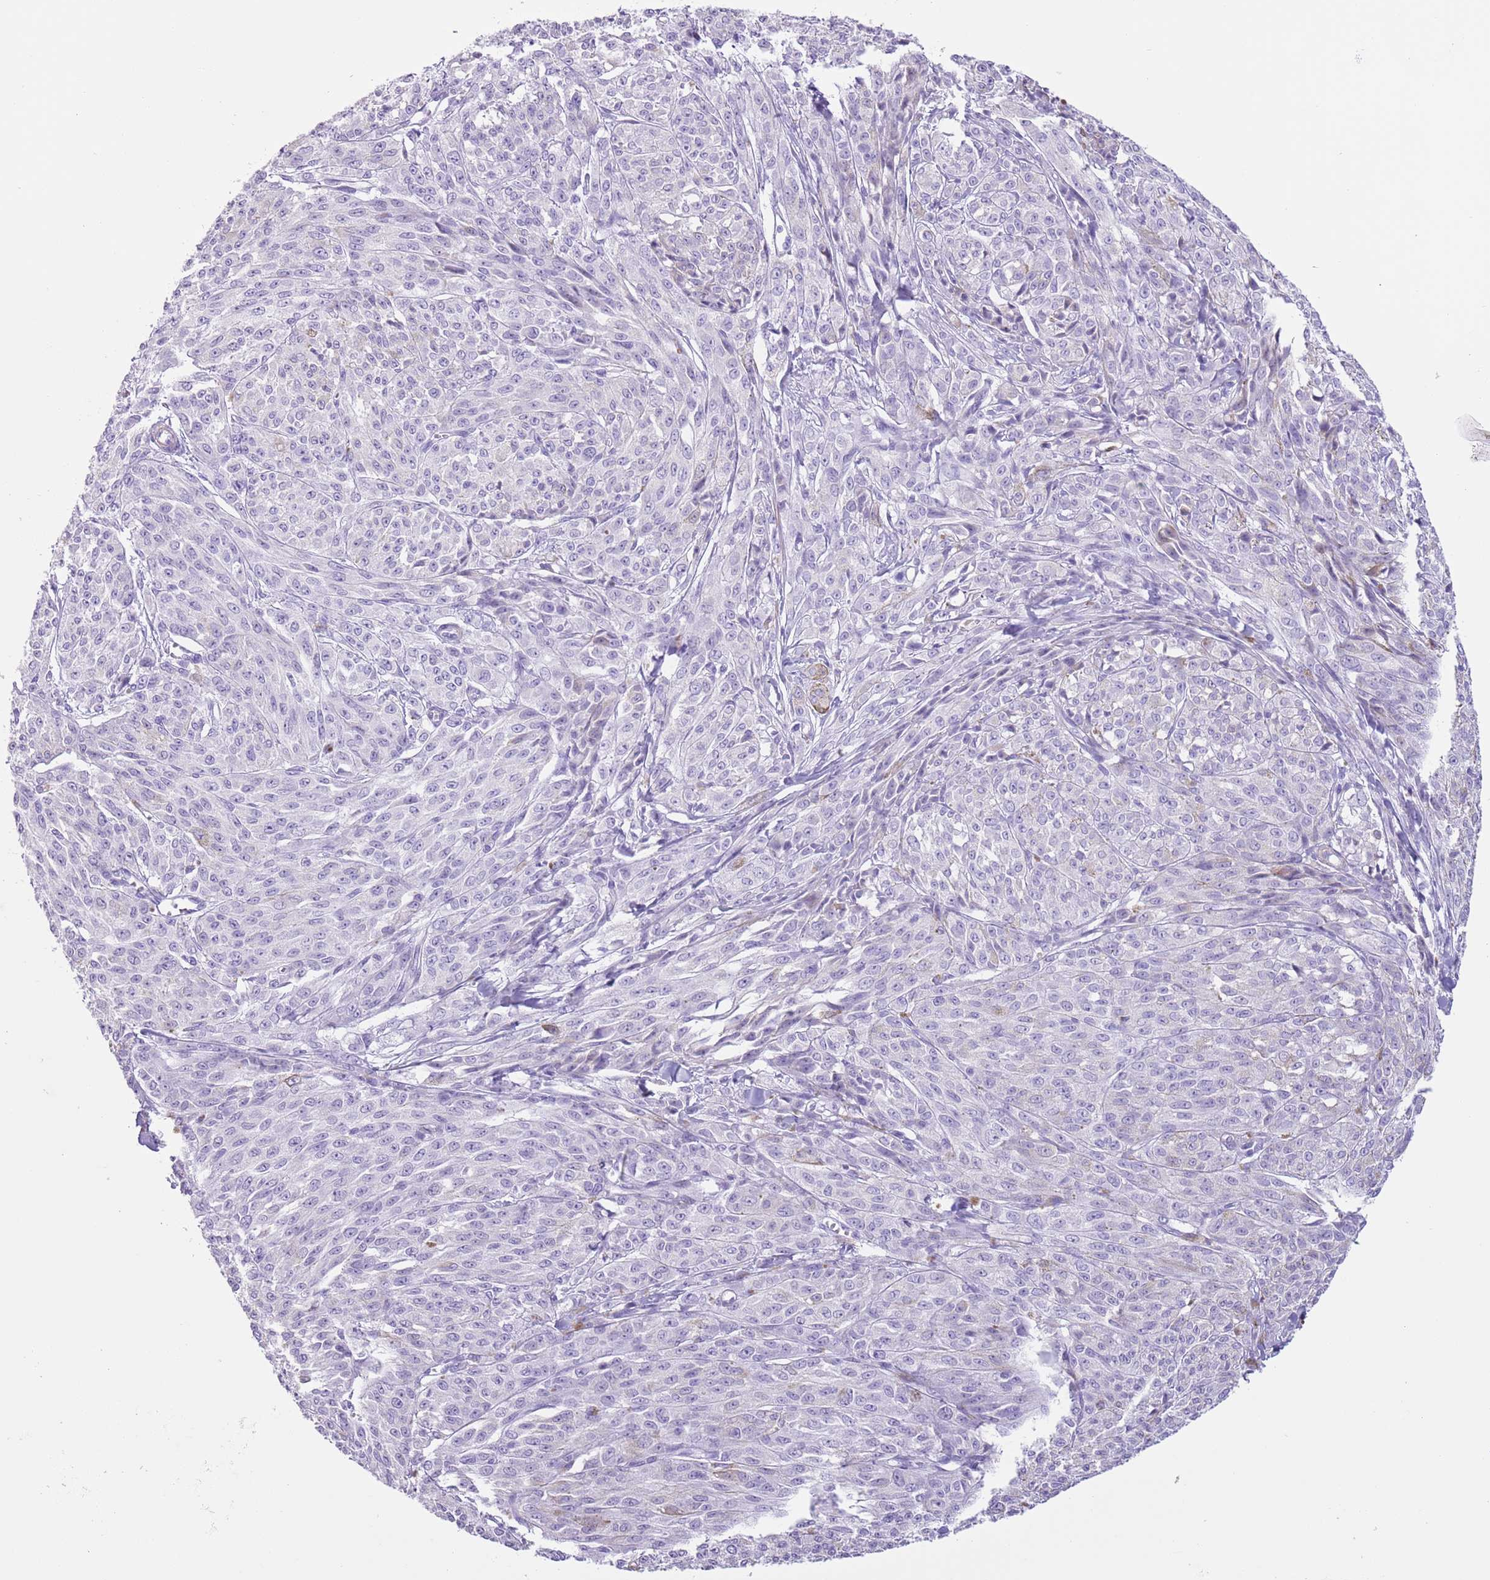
{"staining": {"intensity": "negative", "quantity": "none", "location": "none"}, "tissue": "melanoma", "cell_type": "Tumor cells", "image_type": "cancer", "snomed": [{"axis": "morphology", "description": "Malignant melanoma, NOS"}, {"axis": "topography", "description": "Skin"}], "caption": "An image of malignant melanoma stained for a protein reveals no brown staining in tumor cells.", "gene": "SLC7A14", "patient": {"sex": "female", "age": 52}}